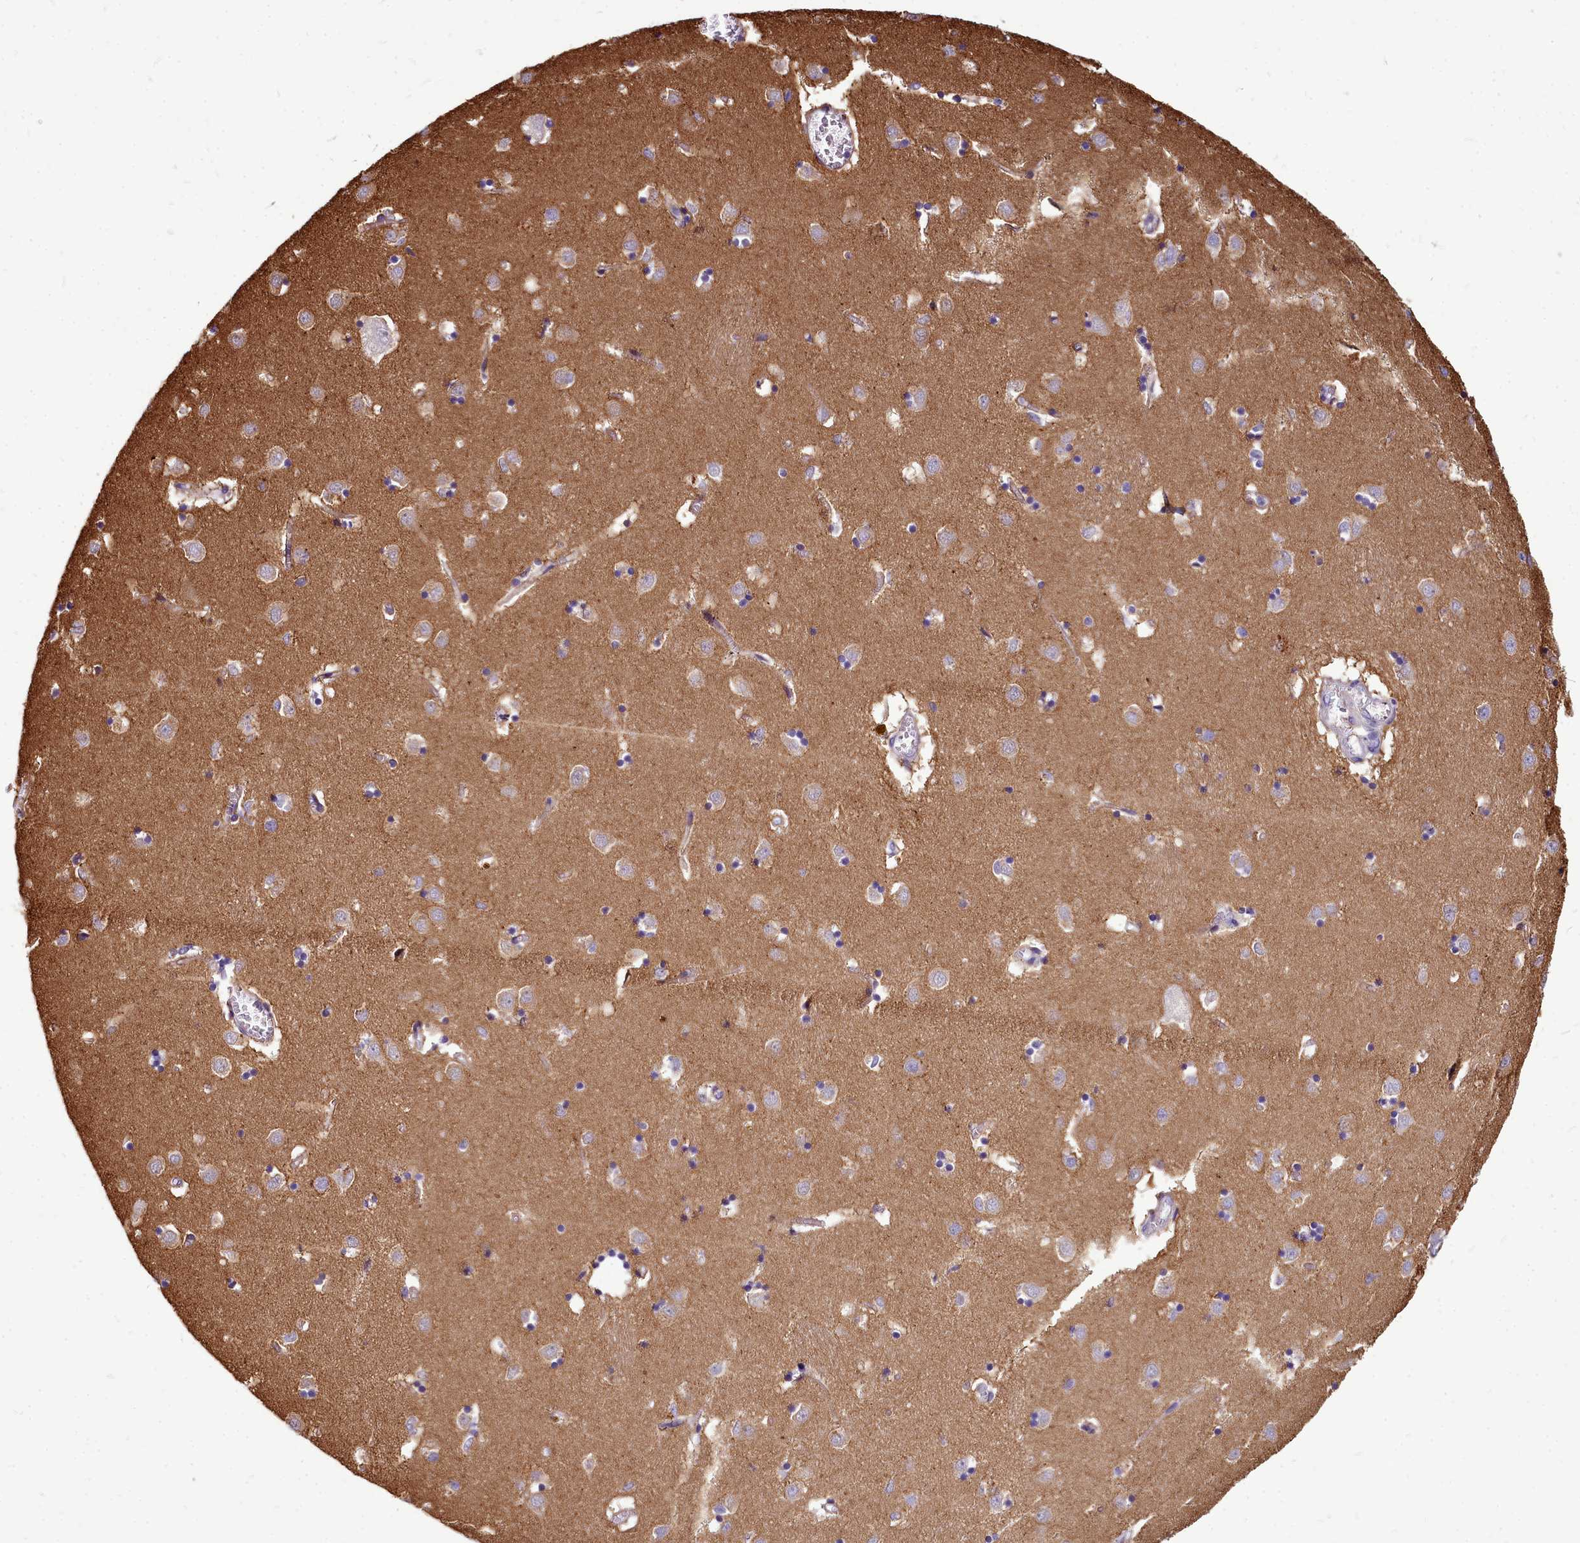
{"staining": {"intensity": "negative", "quantity": "none", "location": "none"}, "tissue": "caudate", "cell_type": "Glial cells", "image_type": "normal", "snomed": [{"axis": "morphology", "description": "Normal tissue, NOS"}, {"axis": "topography", "description": "Lateral ventricle wall"}], "caption": "DAB immunohistochemical staining of normal human caudate shows no significant staining in glial cells. The staining is performed using DAB (3,3'-diaminobenzidine) brown chromogen with nuclei counter-stained in using hematoxylin.", "gene": "TTC5", "patient": {"sex": "male", "age": 70}}